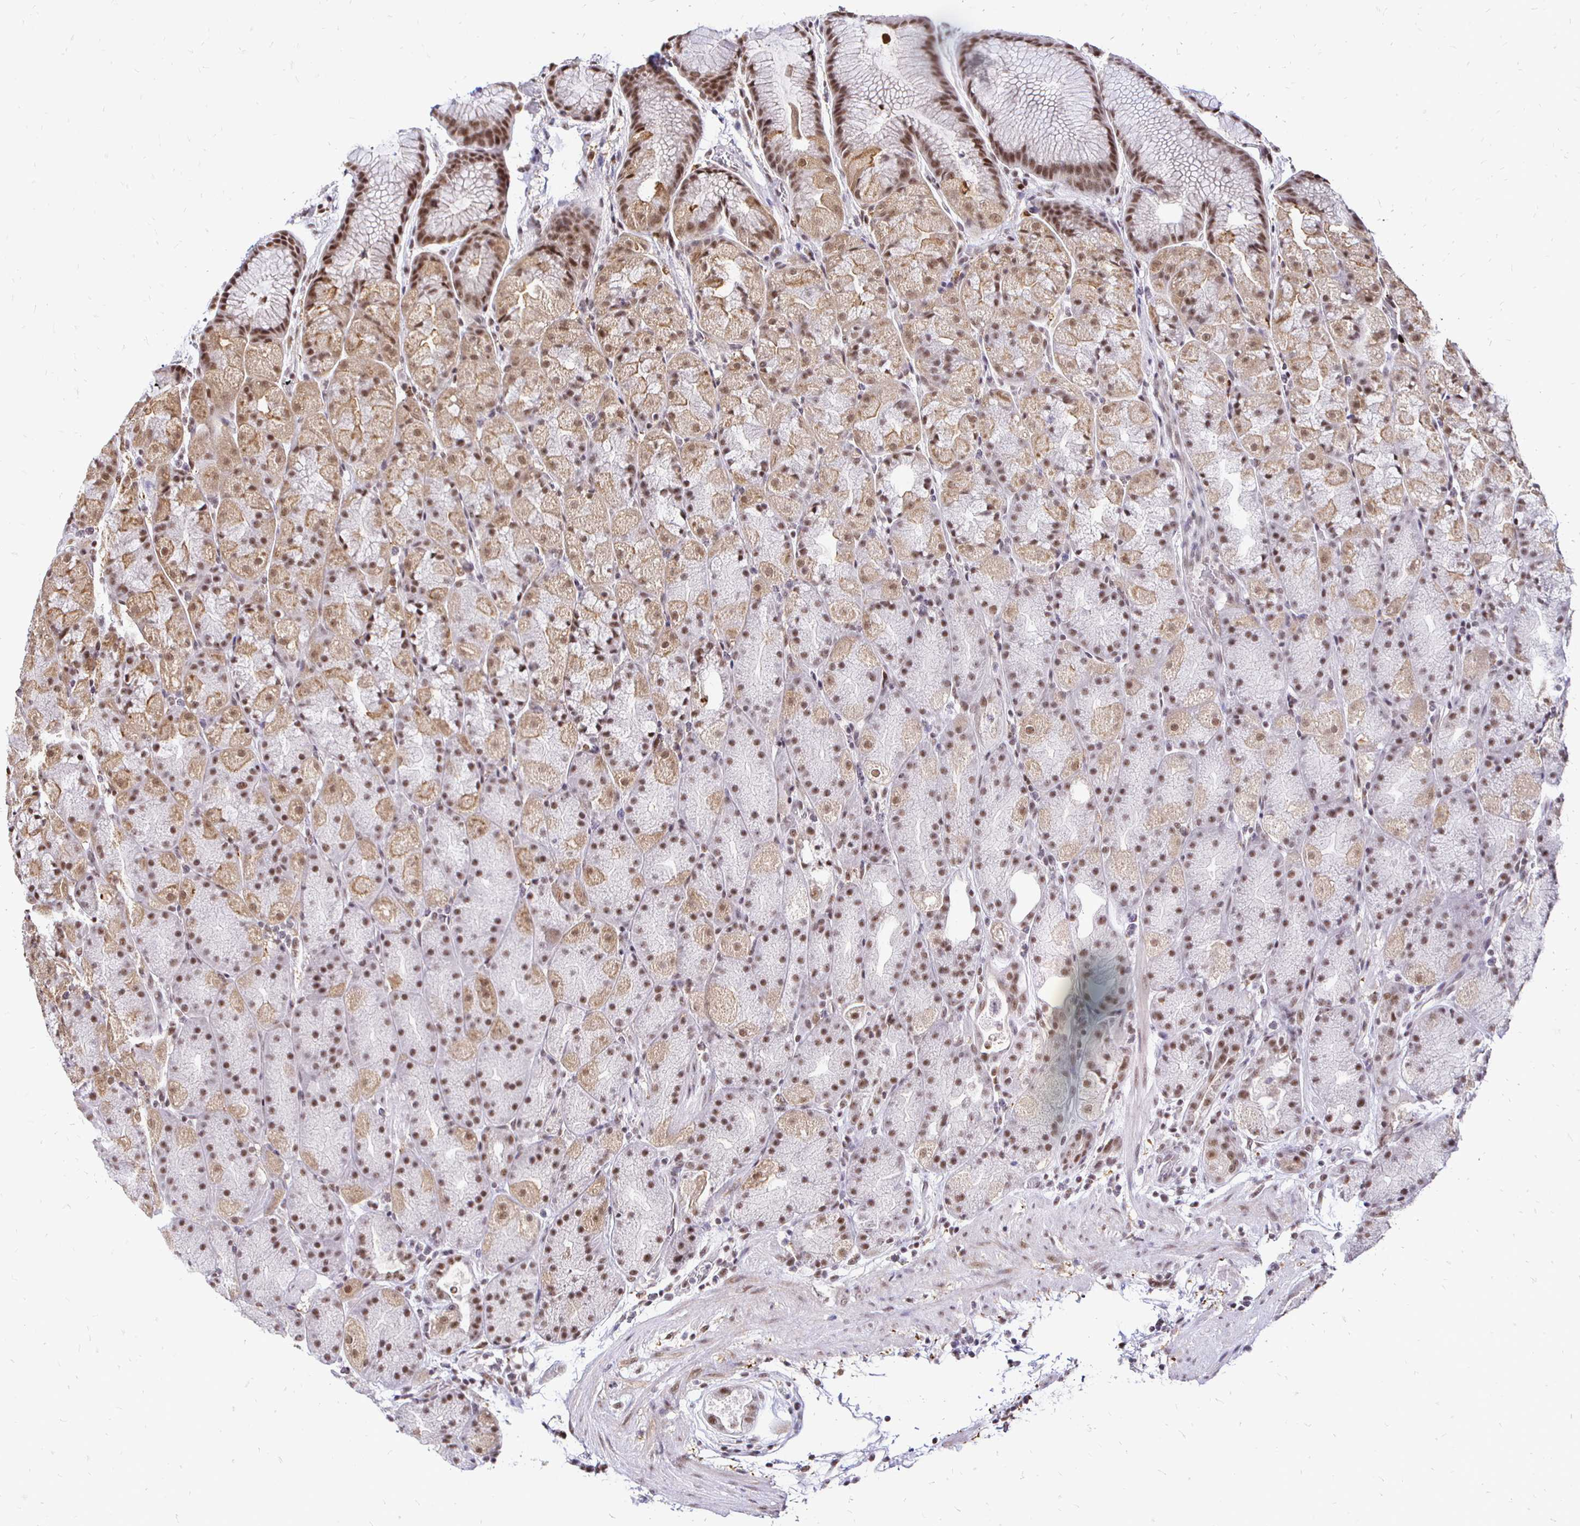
{"staining": {"intensity": "moderate", "quantity": ">75%", "location": "cytoplasmic/membranous,nuclear"}, "tissue": "stomach", "cell_type": "Glandular cells", "image_type": "normal", "snomed": [{"axis": "morphology", "description": "Normal tissue, NOS"}, {"axis": "topography", "description": "Stomach, upper"}, {"axis": "topography", "description": "Stomach"}], "caption": "Protein staining of unremarkable stomach reveals moderate cytoplasmic/membranous,nuclear positivity in about >75% of glandular cells.", "gene": "SIN3A", "patient": {"sex": "male", "age": 48}}